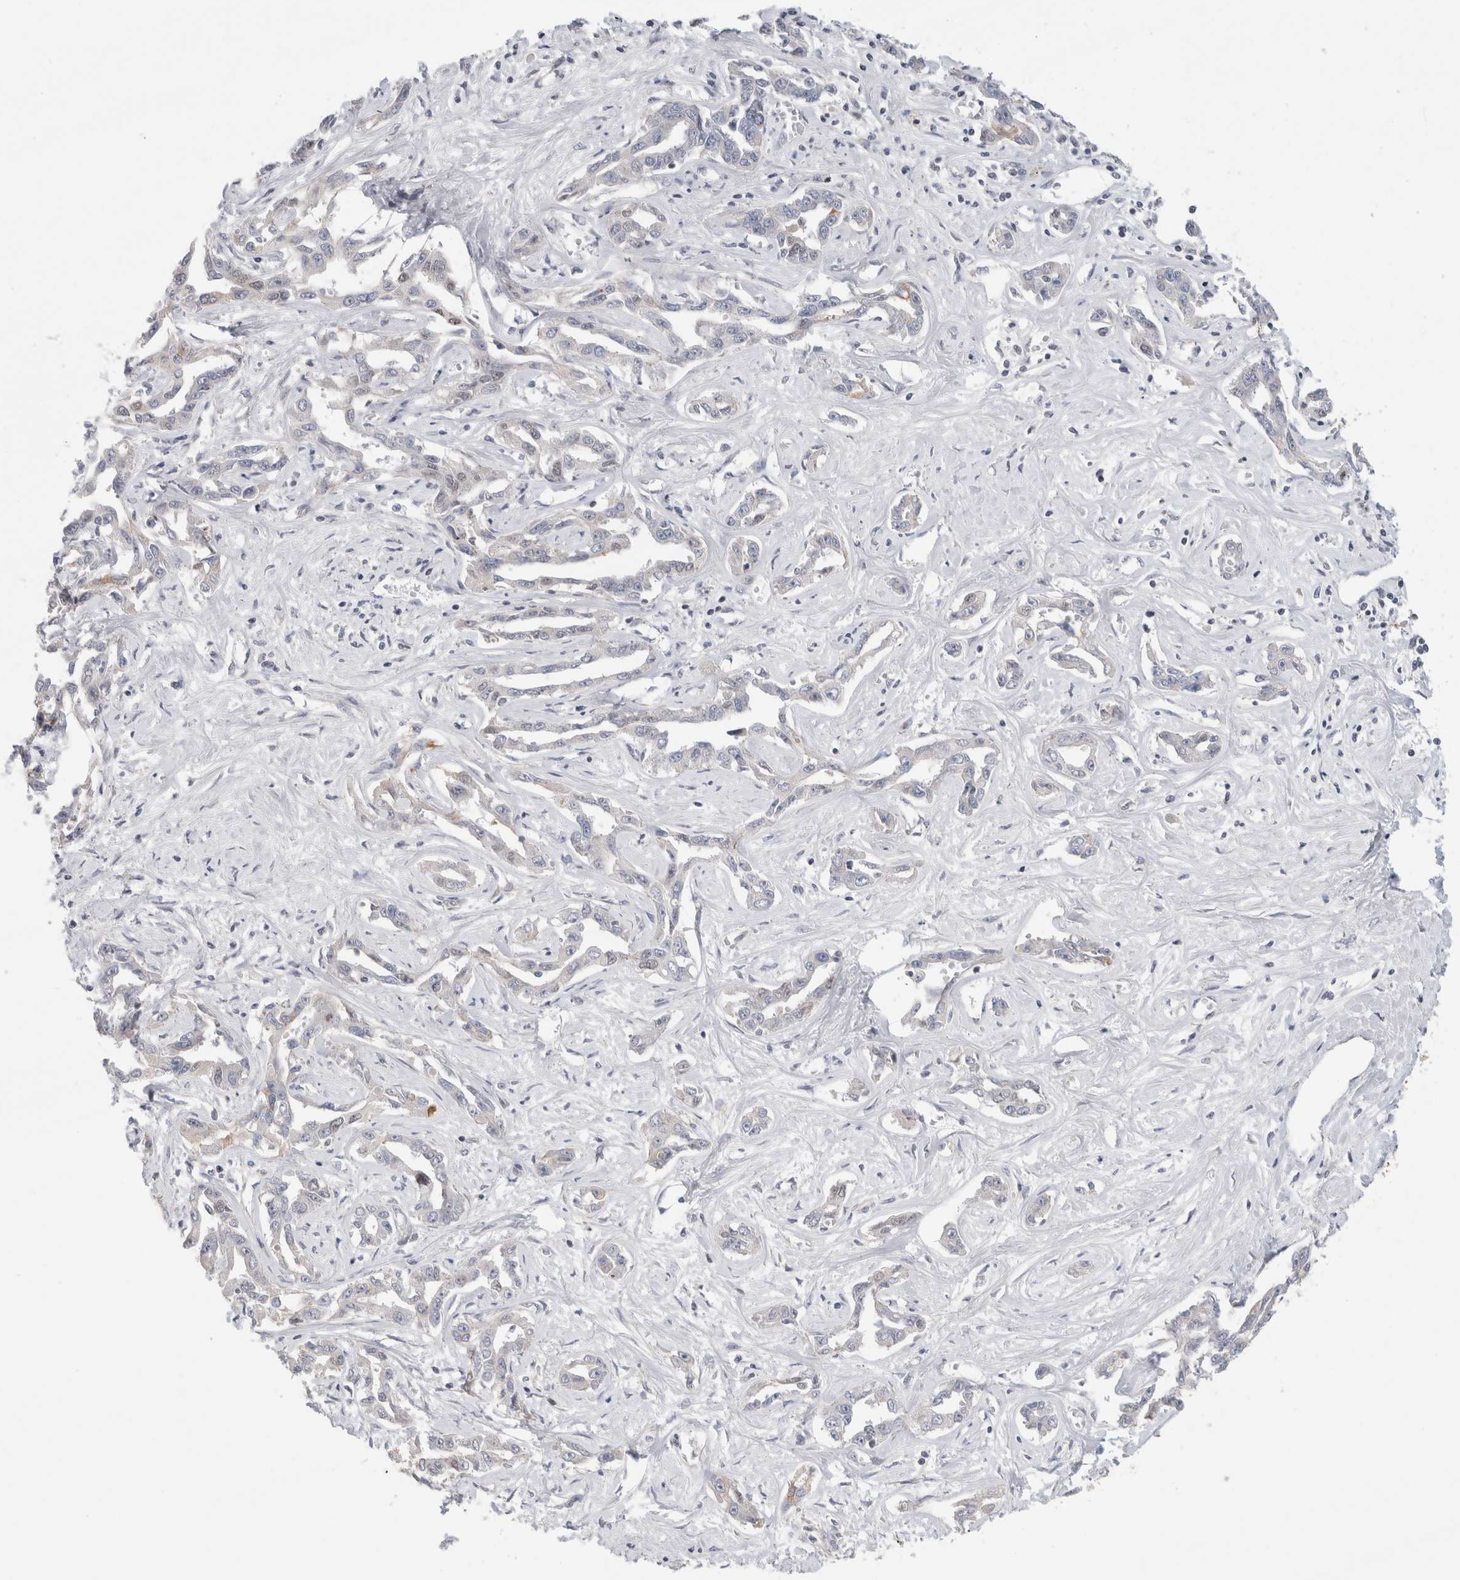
{"staining": {"intensity": "negative", "quantity": "none", "location": "none"}, "tissue": "liver cancer", "cell_type": "Tumor cells", "image_type": "cancer", "snomed": [{"axis": "morphology", "description": "Cholangiocarcinoma"}, {"axis": "topography", "description": "Liver"}], "caption": "High magnification brightfield microscopy of cholangiocarcinoma (liver) stained with DAB (brown) and counterstained with hematoxylin (blue): tumor cells show no significant expression.", "gene": "SYTL5", "patient": {"sex": "male", "age": 59}}